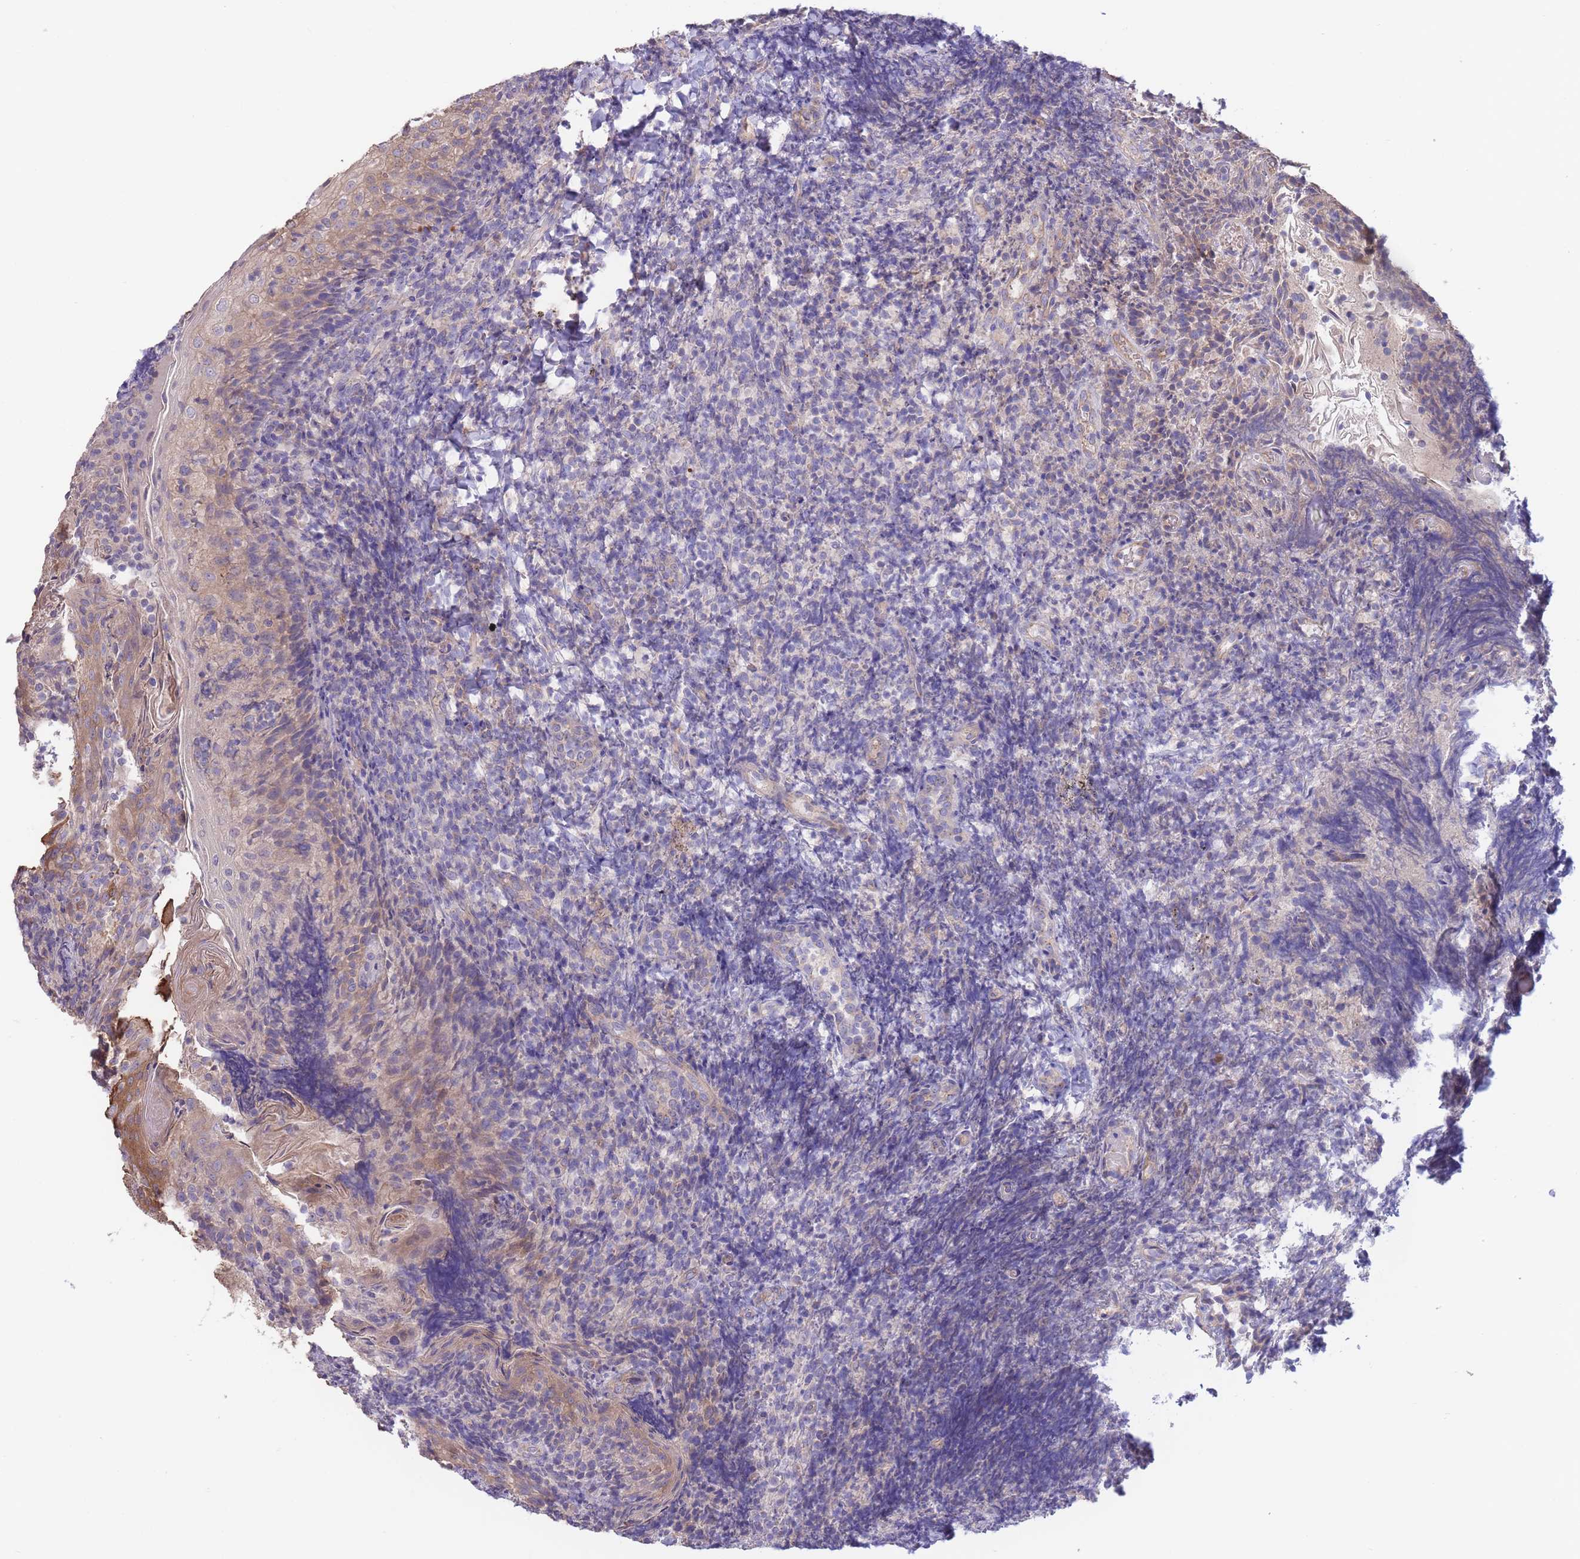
{"staining": {"intensity": "negative", "quantity": "none", "location": "none"}, "tissue": "tonsil", "cell_type": "Germinal center cells", "image_type": "normal", "snomed": [{"axis": "morphology", "description": "Normal tissue, NOS"}, {"axis": "topography", "description": "Tonsil"}], "caption": "Histopathology image shows no protein expression in germinal center cells of normal tonsil. (Stains: DAB (3,3'-diaminobenzidine) IHC with hematoxylin counter stain, Microscopy: brightfield microscopy at high magnification).", "gene": "ALS2CL", "patient": {"sex": "female", "age": 10}}